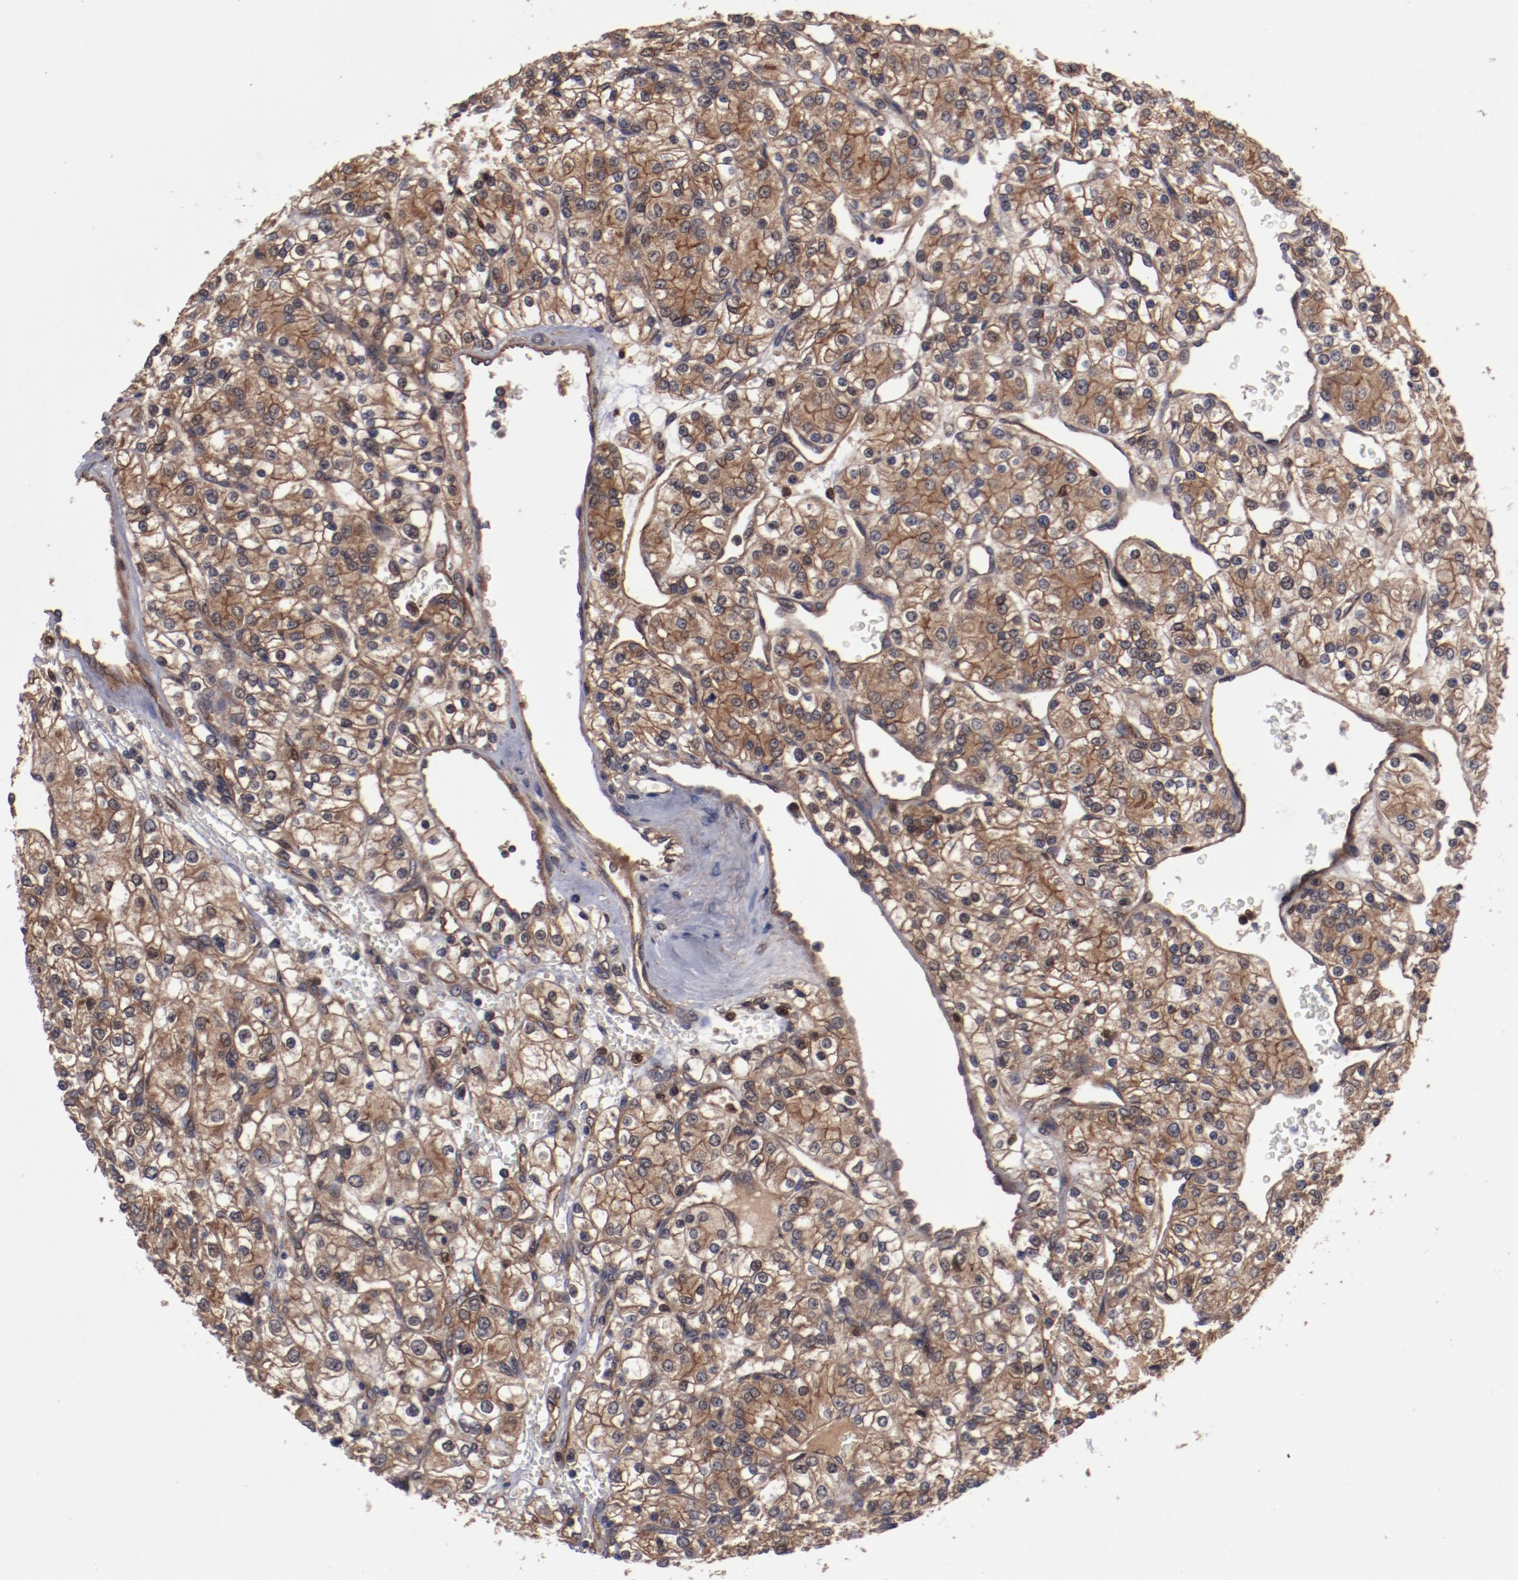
{"staining": {"intensity": "moderate", "quantity": "25%-75%", "location": "cytoplasmic/membranous"}, "tissue": "renal cancer", "cell_type": "Tumor cells", "image_type": "cancer", "snomed": [{"axis": "morphology", "description": "Adenocarcinoma, NOS"}, {"axis": "topography", "description": "Kidney"}], "caption": "Tumor cells demonstrate medium levels of moderate cytoplasmic/membranous positivity in about 25%-75% of cells in human renal adenocarcinoma. (DAB (3,3'-diaminobenzidine) IHC, brown staining for protein, blue staining for nuclei).", "gene": "DNAAF2", "patient": {"sex": "female", "age": 62}}